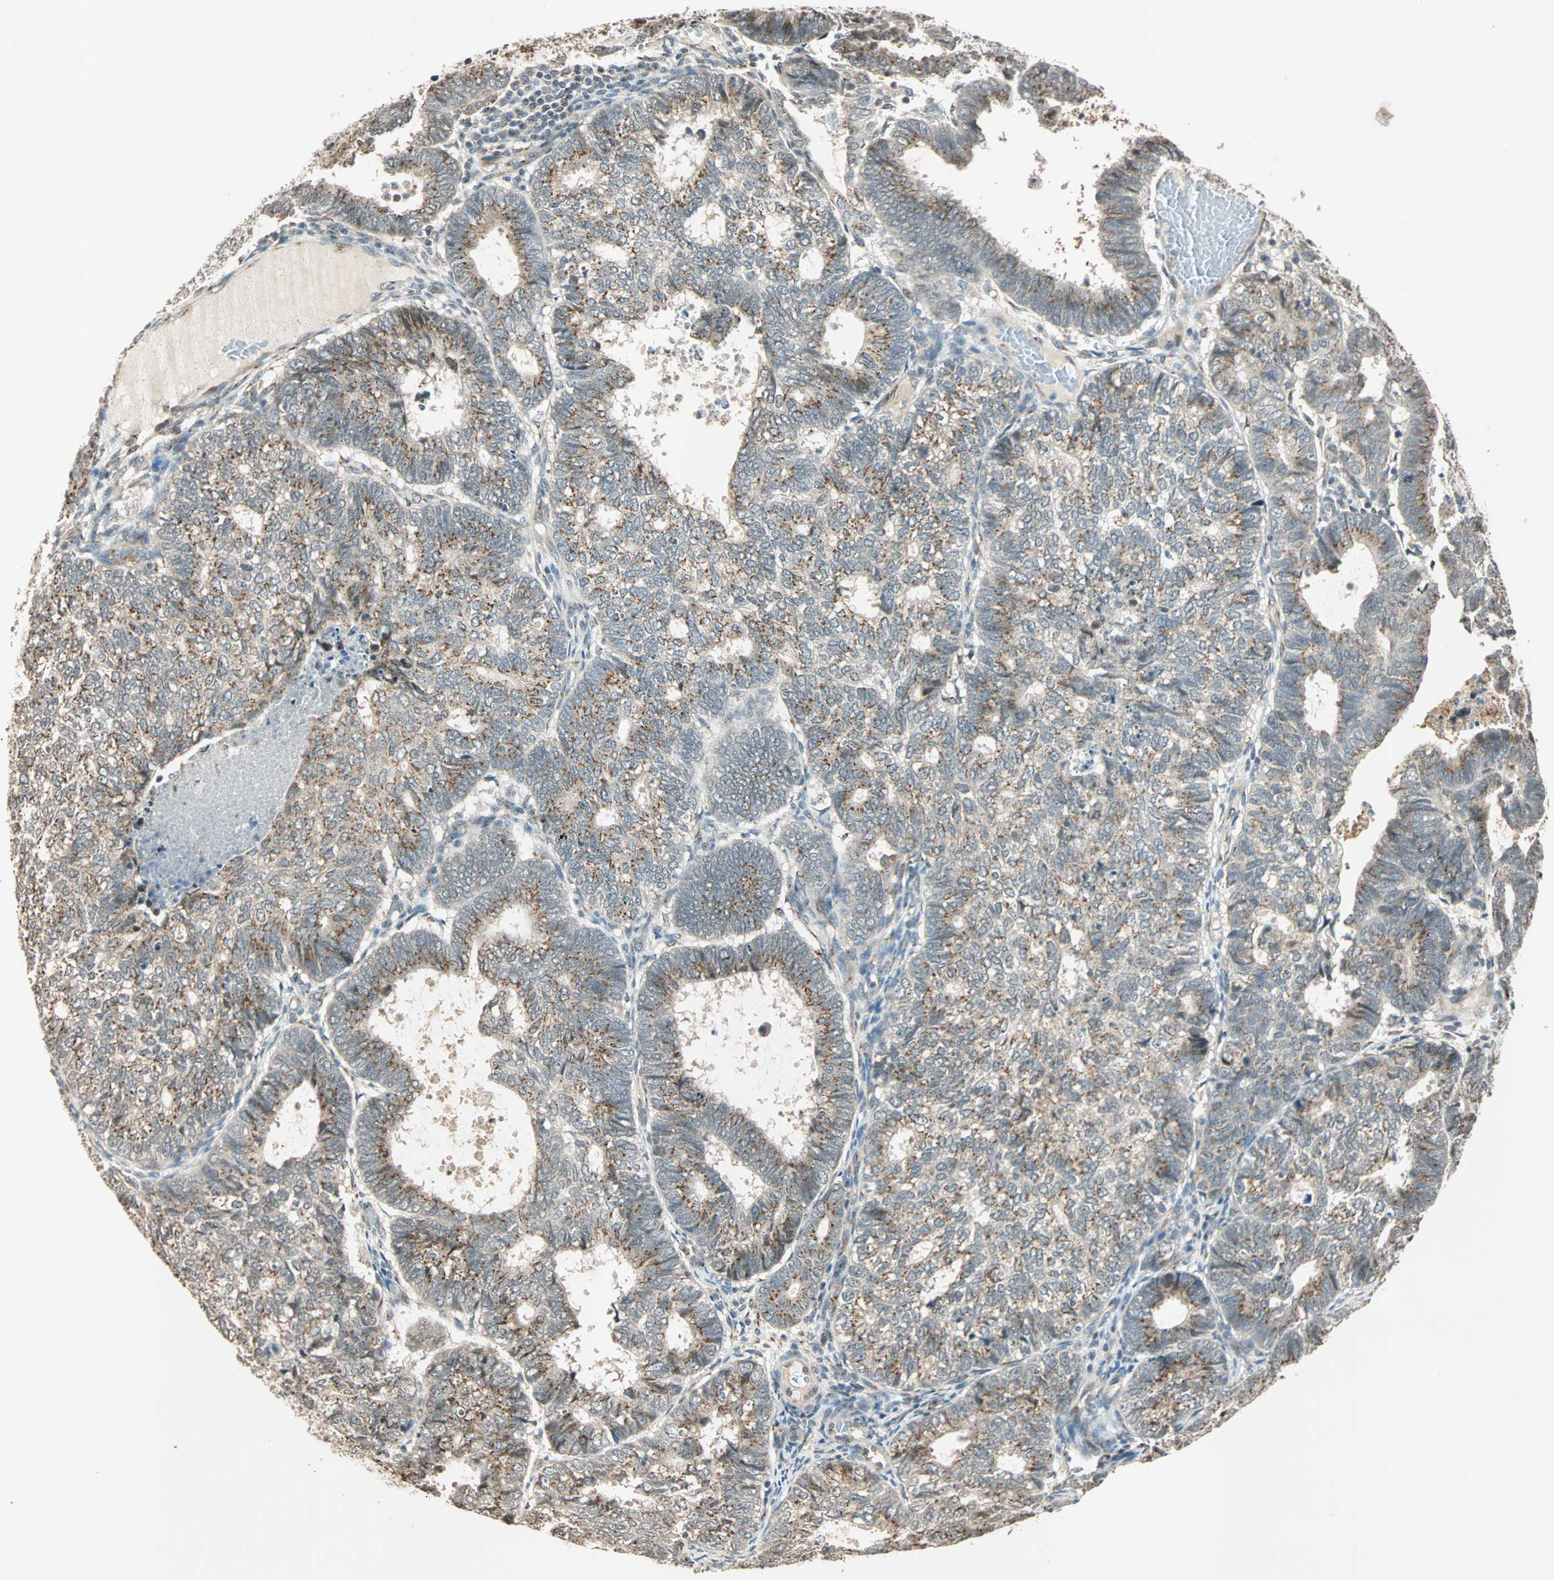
{"staining": {"intensity": "weak", "quantity": "25%-75%", "location": "cytoplasmic/membranous"}, "tissue": "endometrial cancer", "cell_type": "Tumor cells", "image_type": "cancer", "snomed": [{"axis": "morphology", "description": "Adenocarcinoma, NOS"}, {"axis": "topography", "description": "Uterus"}], "caption": "An IHC image of neoplastic tissue is shown. Protein staining in brown labels weak cytoplasmic/membranous positivity in endometrial cancer within tumor cells.", "gene": "PRDM2", "patient": {"sex": "female", "age": 60}}